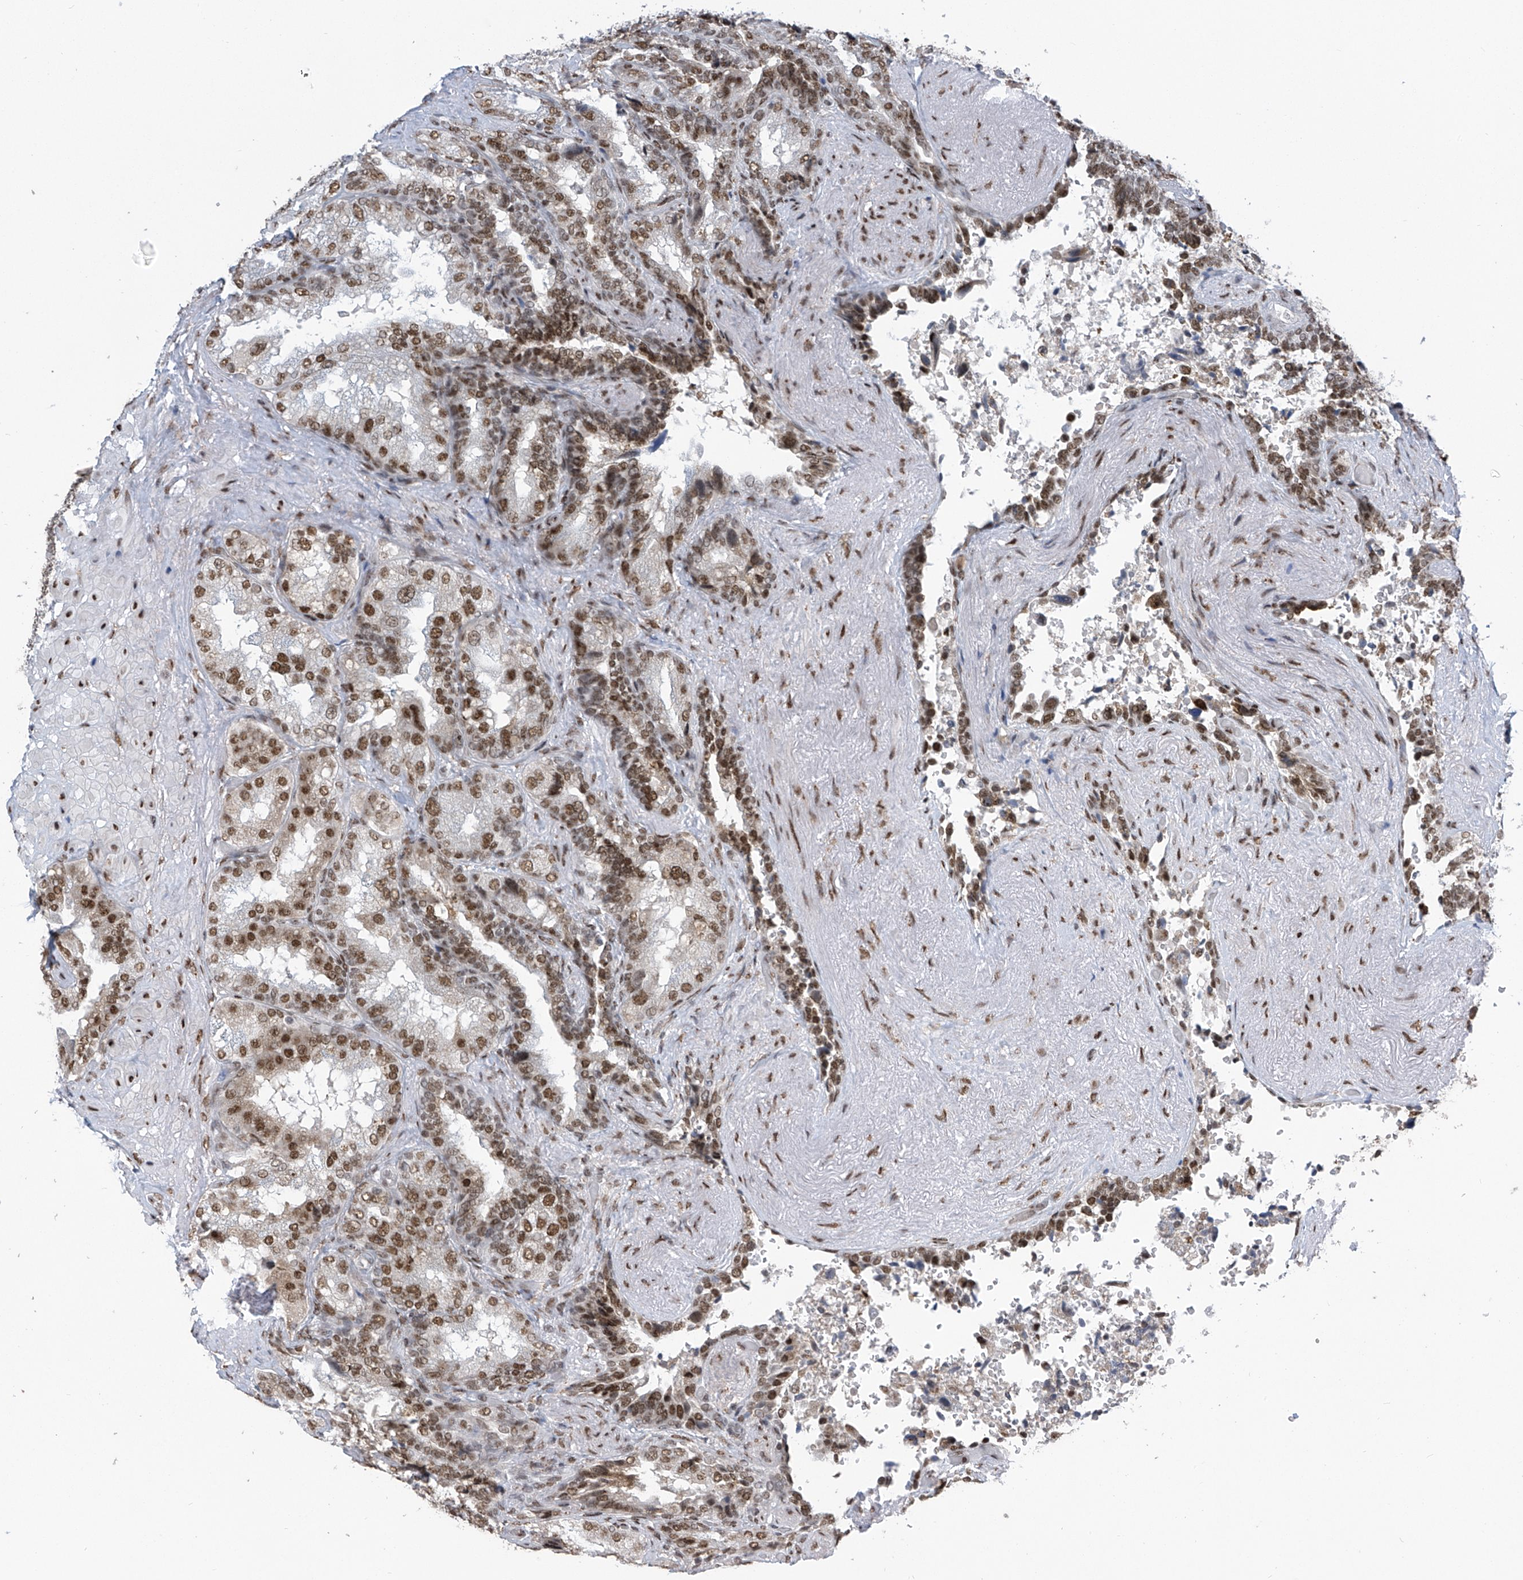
{"staining": {"intensity": "strong", "quantity": ">75%", "location": "nuclear"}, "tissue": "seminal vesicle", "cell_type": "Glandular cells", "image_type": "normal", "snomed": [{"axis": "morphology", "description": "Normal tissue, NOS"}, {"axis": "topography", "description": "Seminal veicle"}, {"axis": "topography", "description": "Peripheral nerve tissue"}], "caption": "This is a photomicrograph of IHC staining of unremarkable seminal vesicle, which shows strong positivity in the nuclear of glandular cells.", "gene": "APLF", "patient": {"sex": "male", "age": 63}}